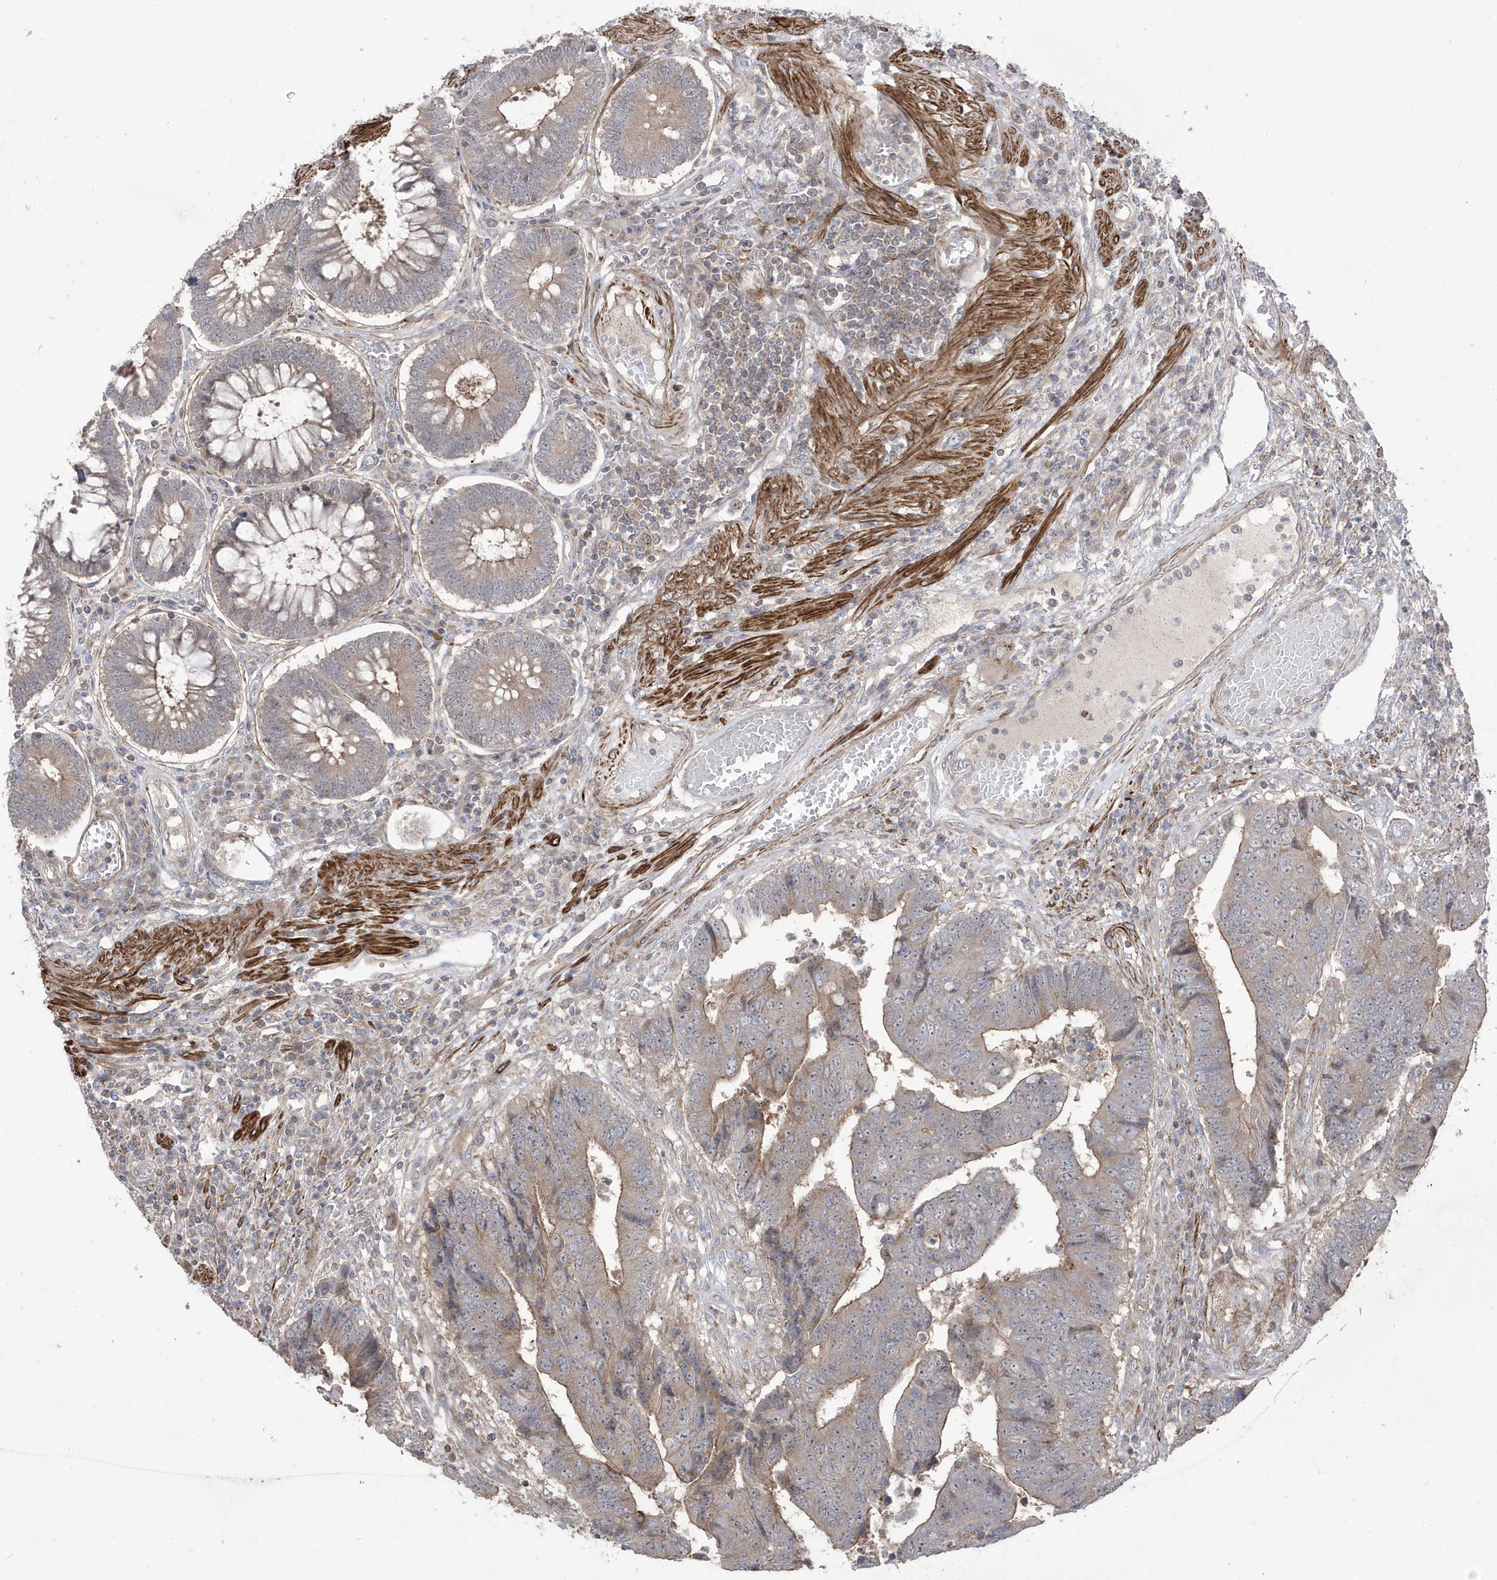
{"staining": {"intensity": "weak", "quantity": "<25%", "location": "cytoplasmic/membranous"}, "tissue": "colorectal cancer", "cell_type": "Tumor cells", "image_type": "cancer", "snomed": [{"axis": "morphology", "description": "Adenocarcinoma, NOS"}, {"axis": "topography", "description": "Rectum"}], "caption": "IHC of human colorectal adenocarcinoma demonstrates no expression in tumor cells.", "gene": "CETN3", "patient": {"sex": "male", "age": 84}}